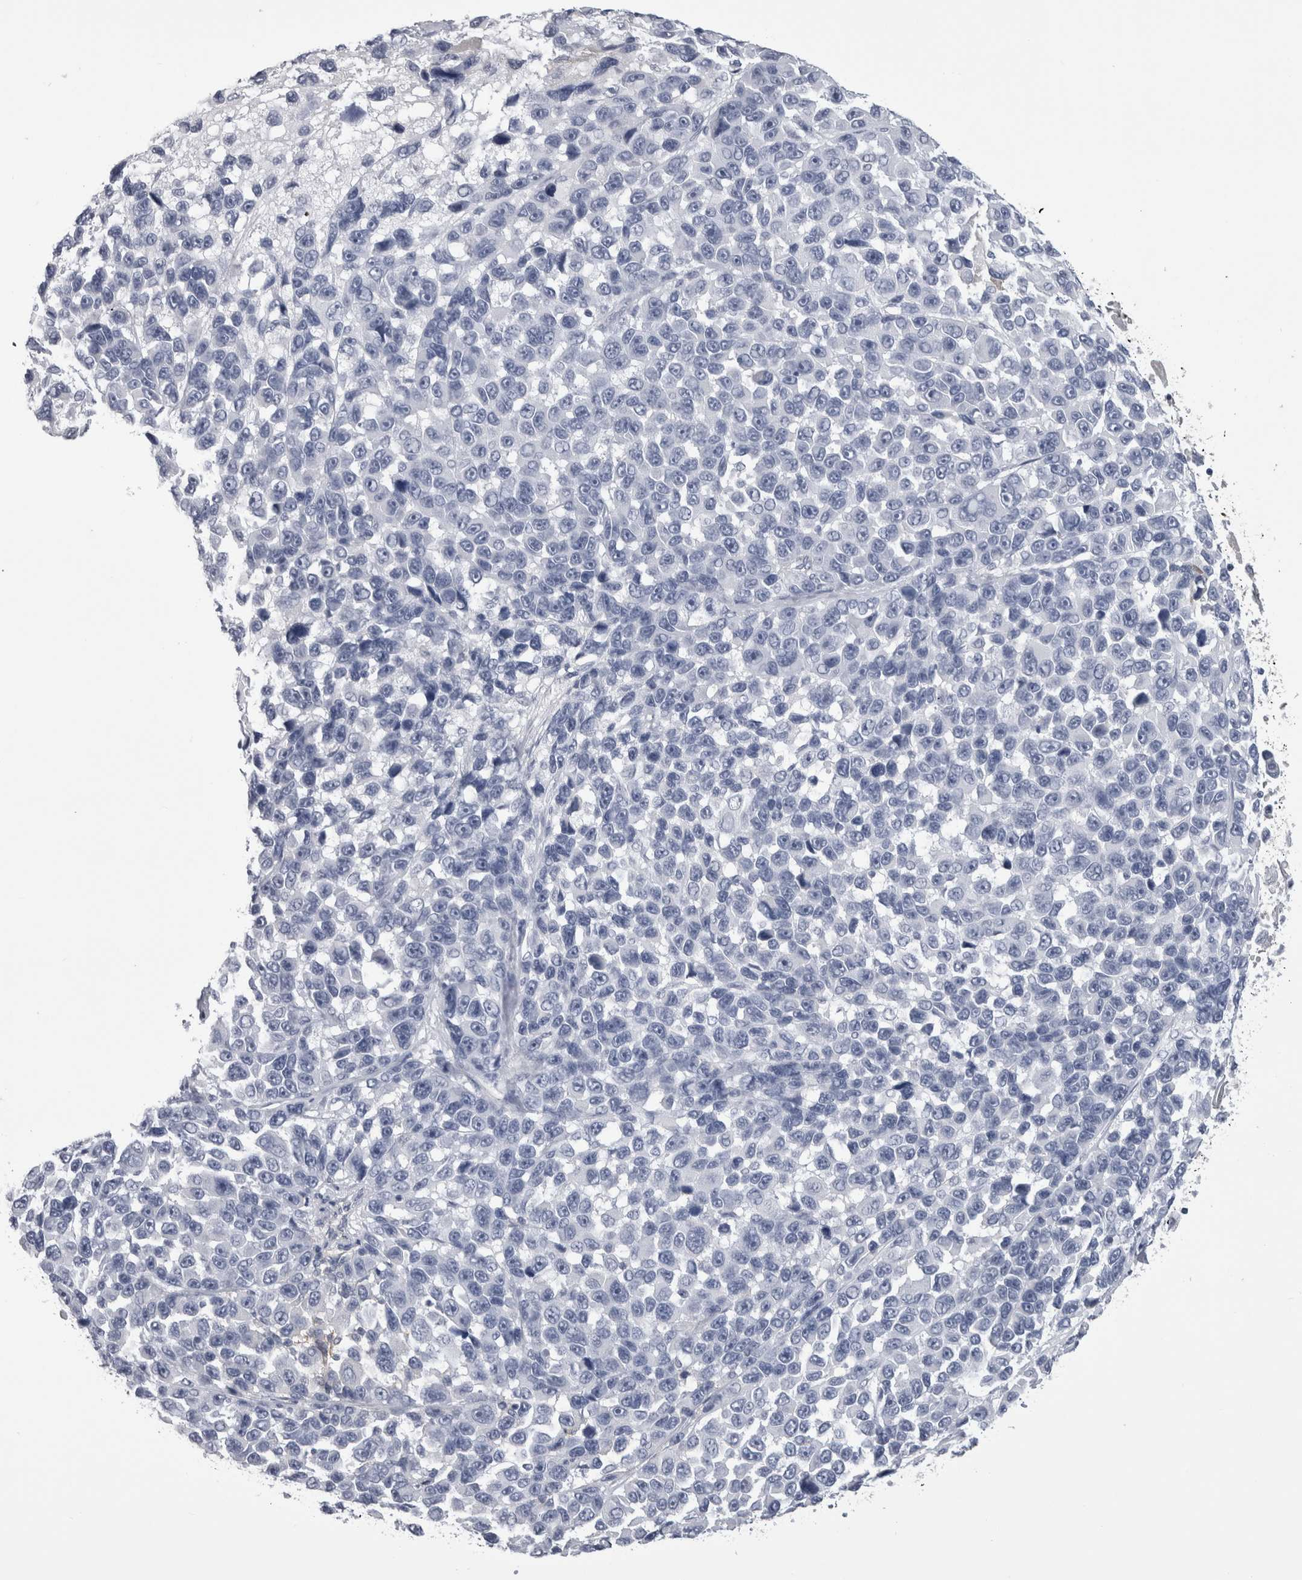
{"staining": {"intensity": "negative", "quantity": "none", "location": "none"}, "tissue": "melanoma", "cell_type": "Tumor cells", "image_type": "cancer", "snomed": [{"axis": "morphology", "description": "Malignant melanoma, NOS"}, {"axis": "topography", "description": "Skin"}], "caption": "Immunohistochemistry (IHC) of malignant melanoma demonstrates no positivity in tumor cells. (Stains: DAB IHC with hematoxylin counter stain, Microscopy: brightfield microscopy at high magnification).", "gene": "AFMID", "patient": {"sex": "male", "age": 53}}